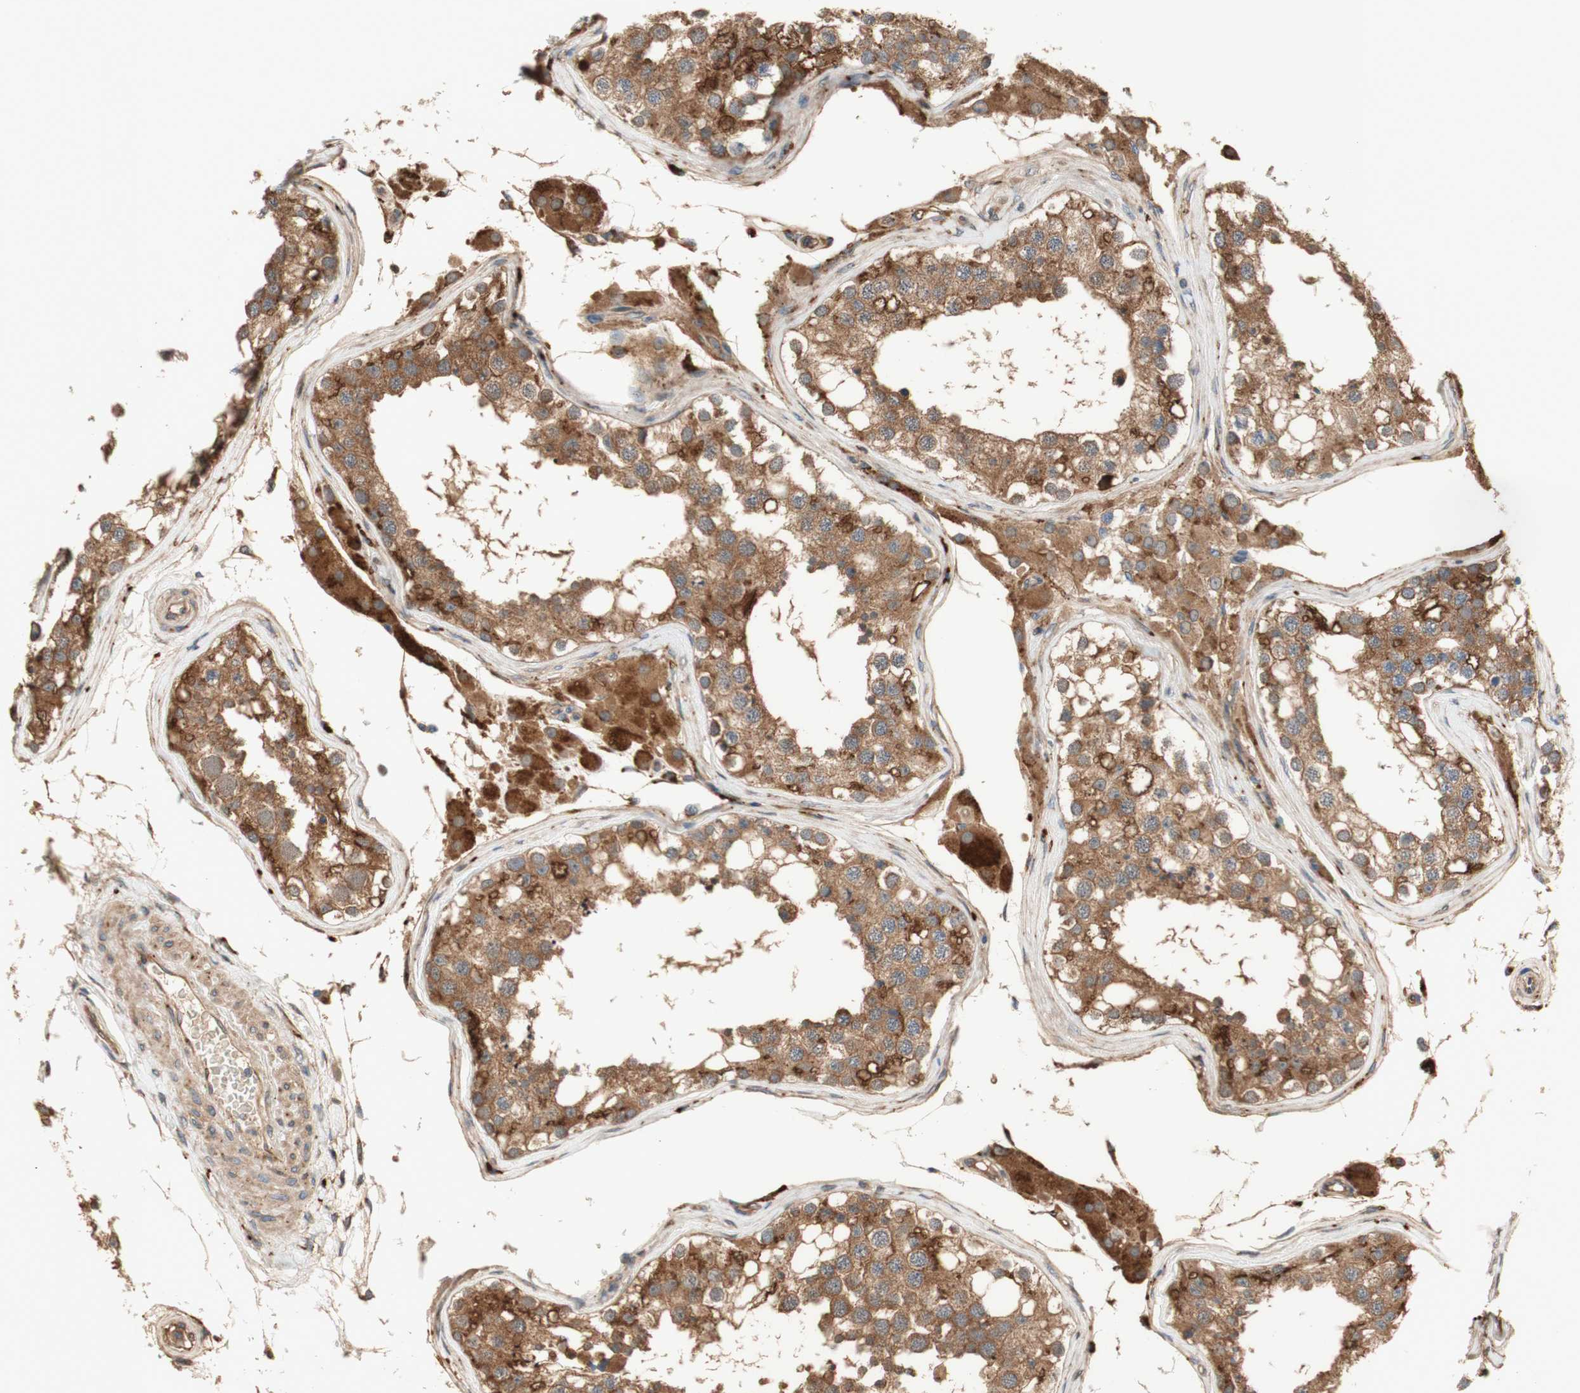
{"staining": {"intensity": "moderate", "quantity": ">75%", "location": "cytoplasmic/membranous"}, "tissue": "testis", "cell_type": "Cells in seminiferous ducts", "image_type": "normal", "snomed": [{"axis": "morphology", "description": "Normal tissue, NOS"}, {"axis": "topography", "description": "Testis"}], "caption": "A photomicrograph showing moderate cytoplasmic/membranous staining in approximately >75% of cells in seminiferous ducts in normal testis, as visualized by brown immunohistochemical staining.", "gene": "PTPN21", "patient": {"sex": "male", "age": 68}}